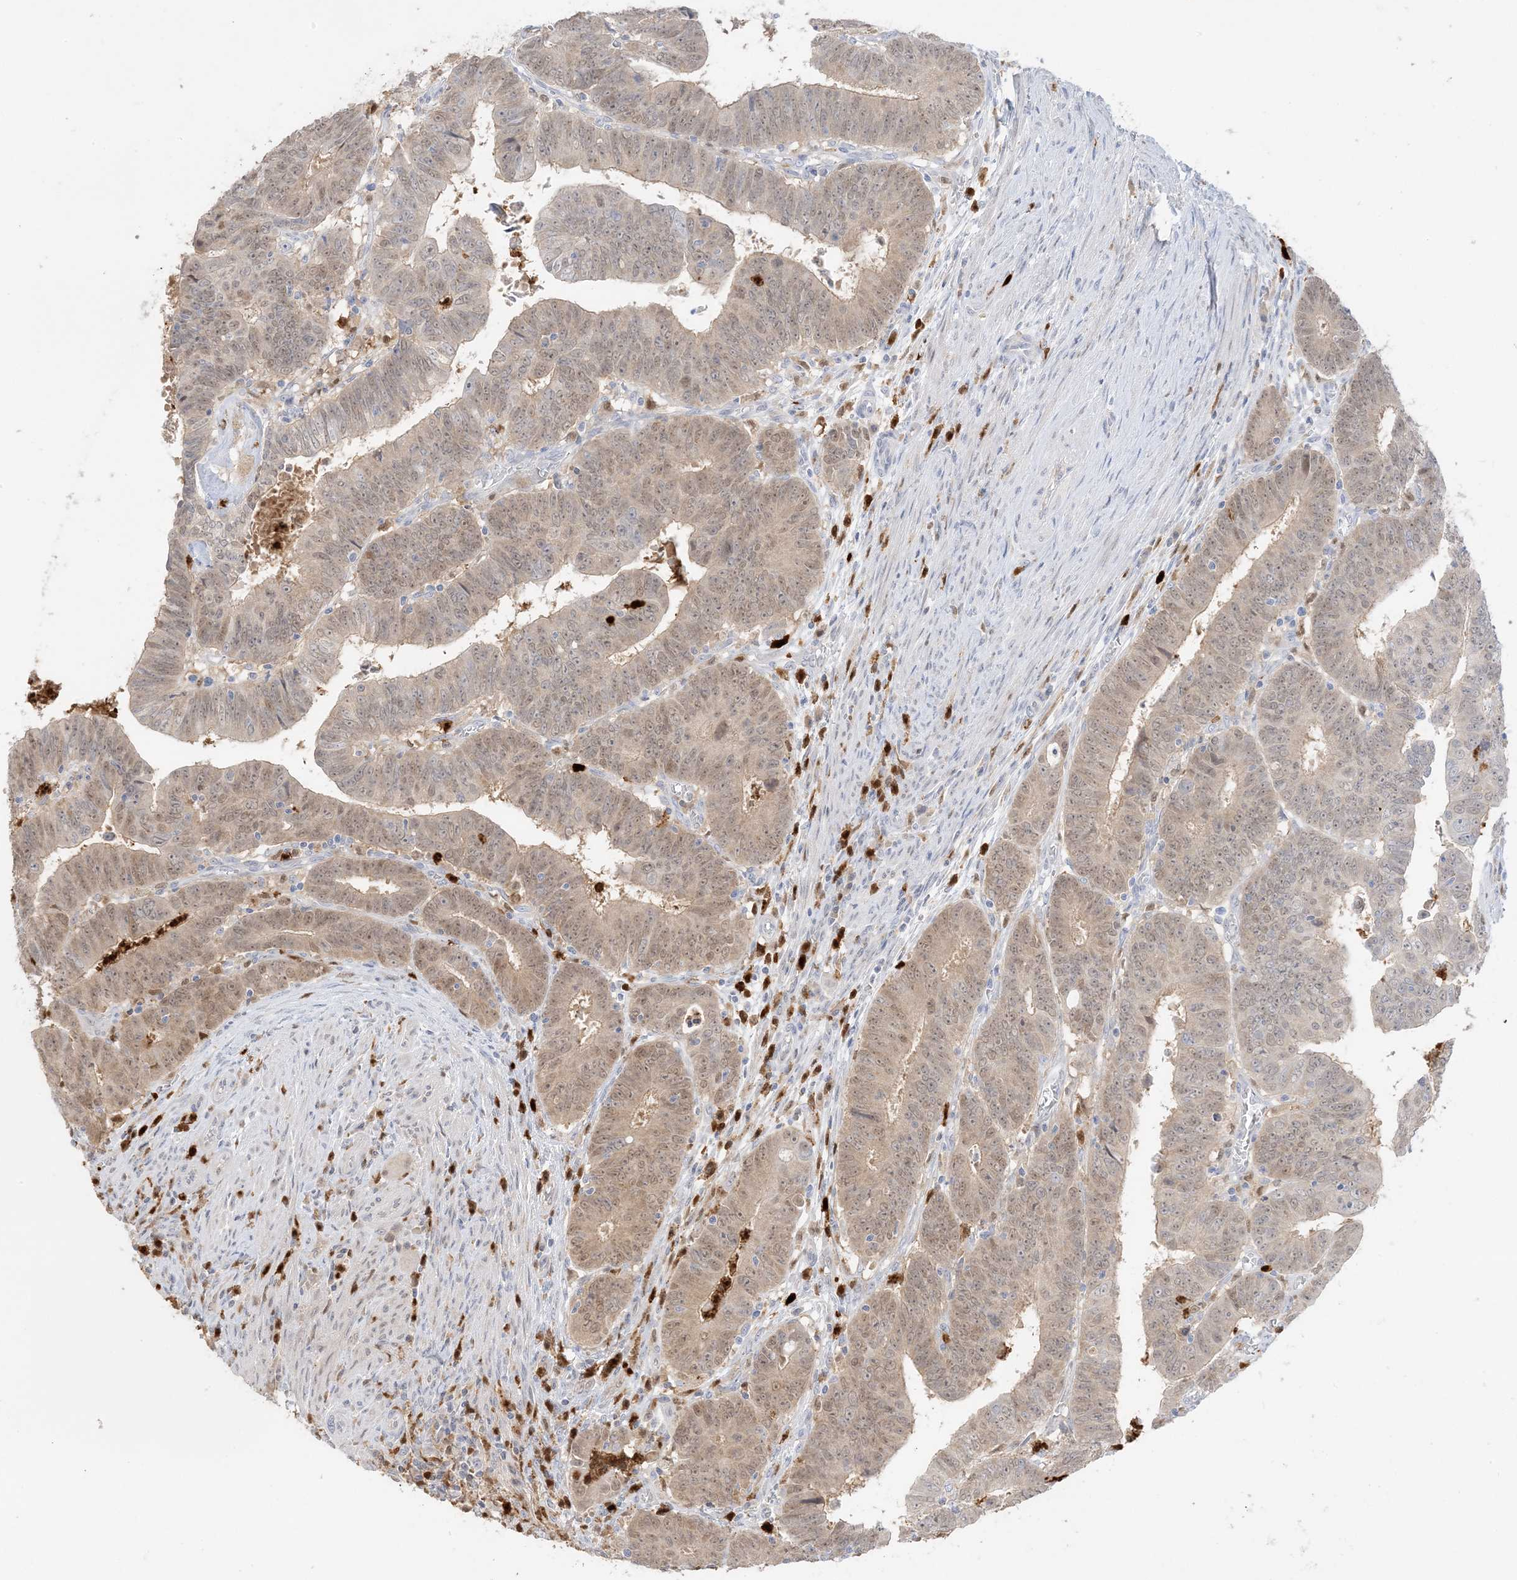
{"staining": {"intensity": "weak", "quantity": "25%-75%", "location": "nuclear"}, "tissue": "colorectal cancer", "cell_type": "Tumor cells", "image_type": "cancer", "snomed": [{"axis": "morphology", "description": "Normal tissue, NOS"}, {"axis": "morphology", "description": "Adenocarcinoma, NOS"}, {"axis": "topography", "description": "Rectum"}], "caption": "Colorectal cancer tissue reveals weak nuclear staining in approximately 25%-75% of tumor cells, visualized by immunohistochemistry. (IHC, brightfield microscopy, high magnification).", "gene": "GCA", "patient": {"sex": "female", "age": 65}}